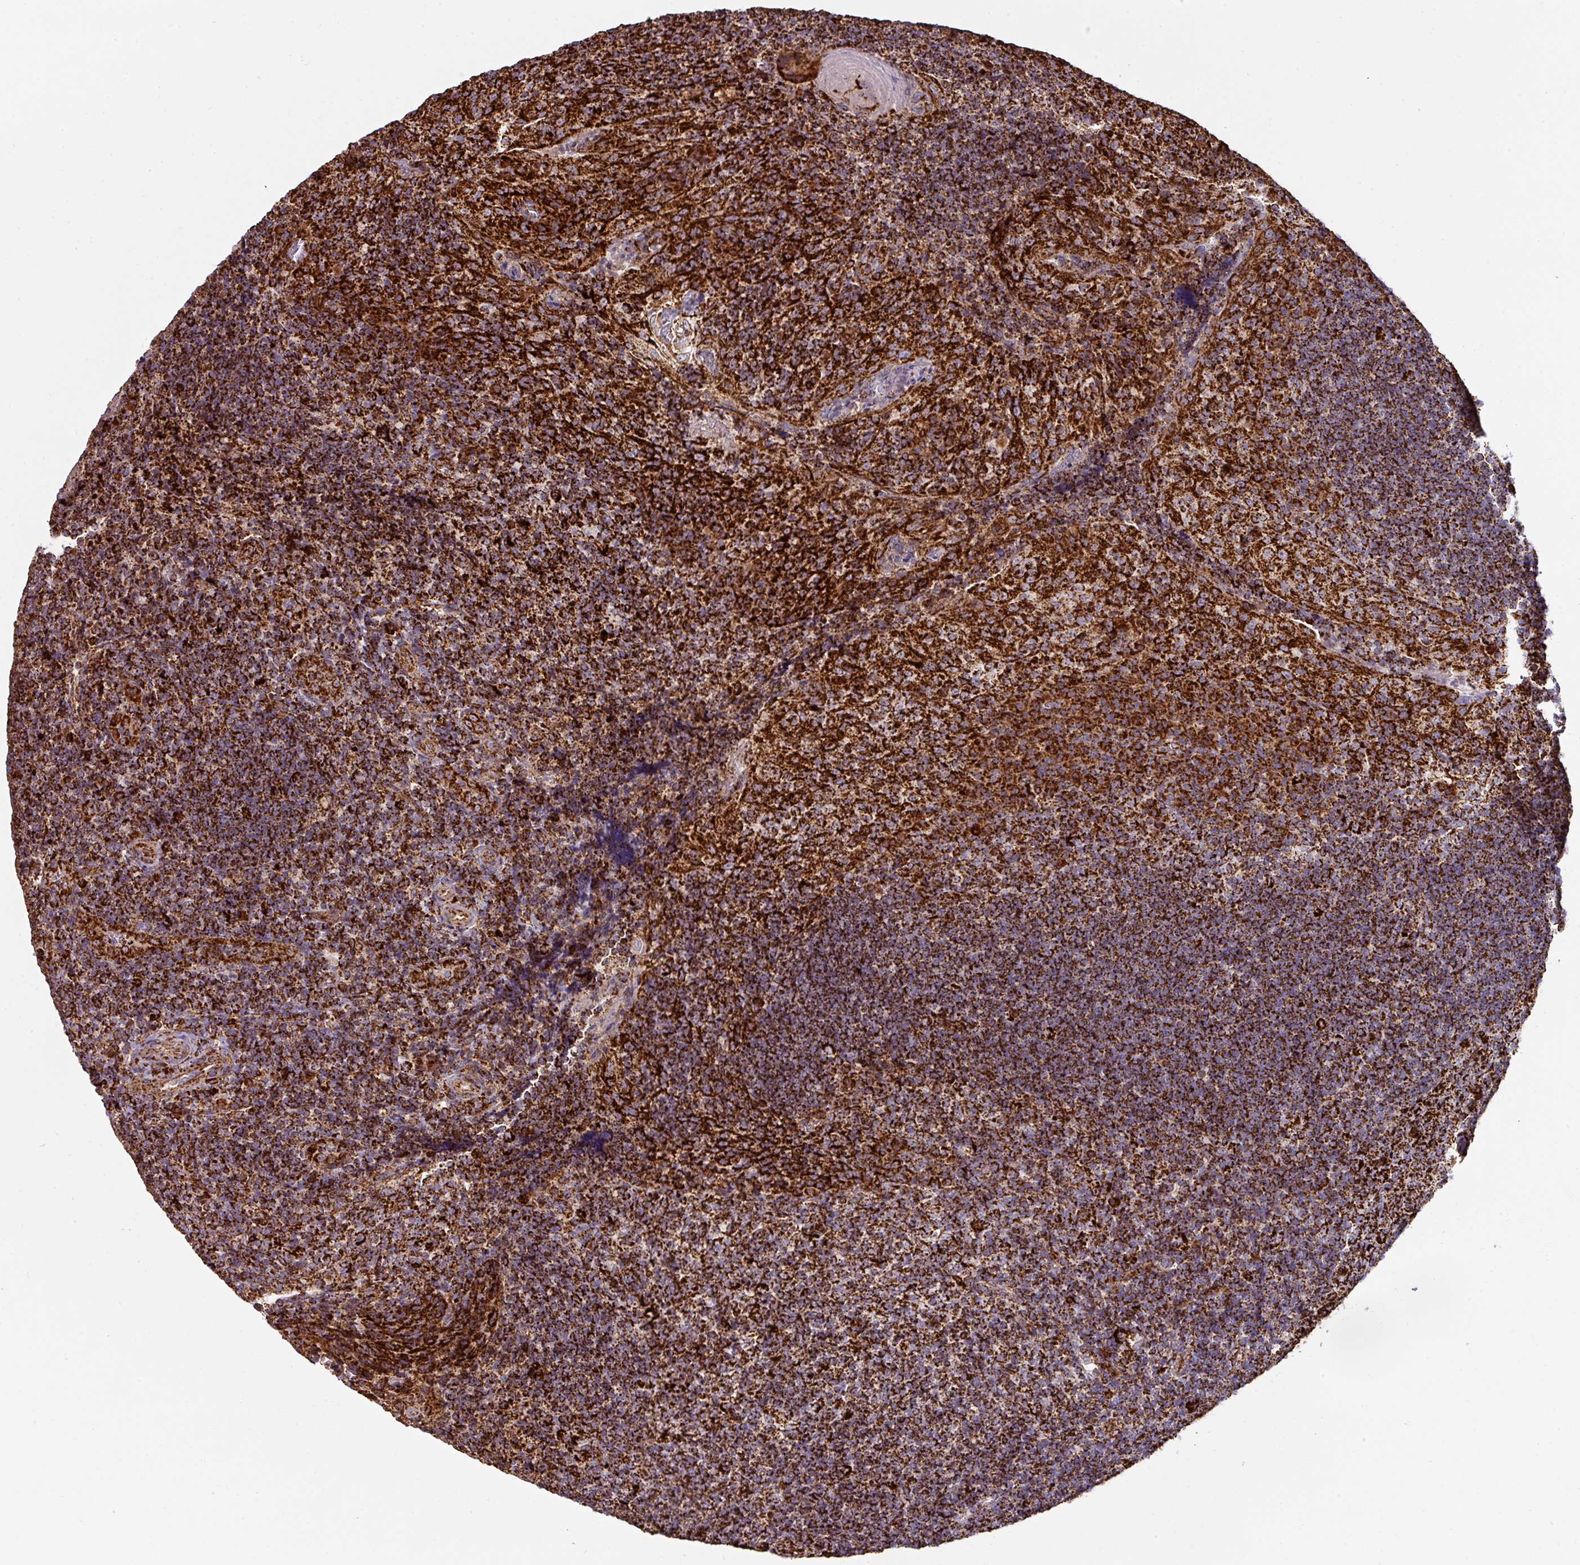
{"staining": {"intensity": "strong", "quantity": ">75%", "location": "cytoplasmic/membranous"}, "tissue": "tonsil", "cell_type": "Germinal center cells", "image_type": "normal", "snomed": [{"axis": "morphology", "description": "Normal tissue, NOS"}, {"axis": "topography", "description": "Tonsil"}], "caption": "Brown immunohistochemical staining in benign human tonsil displays strong cytoplasmic/membranous expression in approximately >75% of germinal center cells.", "gene": "TRAP1", "patient": {"sex": "male", "age": 17}}